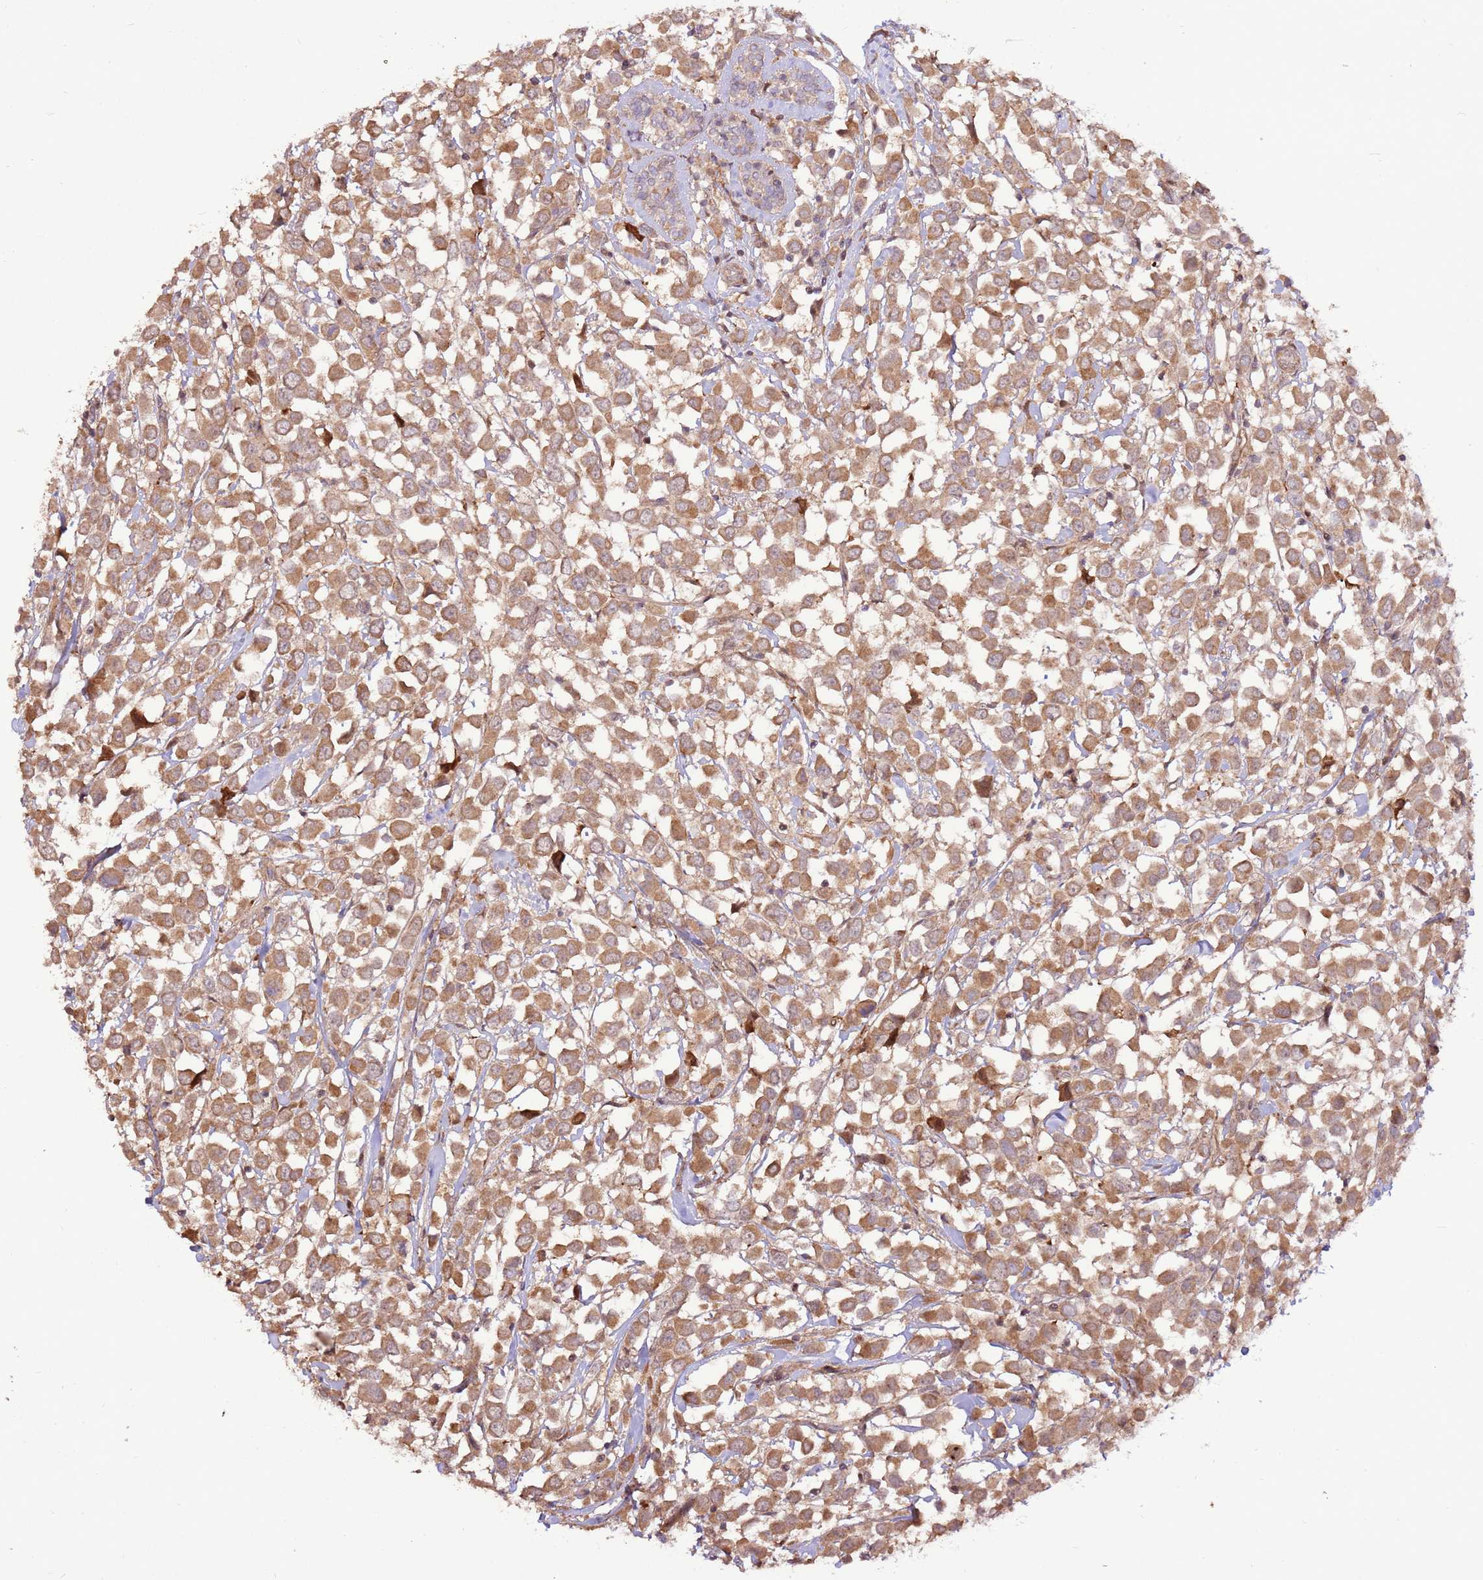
{"staining": {"intensity": "moderate", "quantity": ">75%", "location": "cytoplasmic/membranous"}, "tissue": "breast cancer", "cell_type": "Tumor cells", "image_type": "cancer", "snomed": [{"axis": "morphology", "description": "Duct carcinoma"}, {"axis": "topography", "description": "Breast"}], "caption": "IHC of invasive ductal carcinoma (breast) reveals medium levels of moderate cytoplasmic/membranous positivity in about >75% of tumor cells. (IHC, brightfield microscopy, high magnification).", "gene": "CCDC112", "patient": {"sex": "female", "age": 61}}